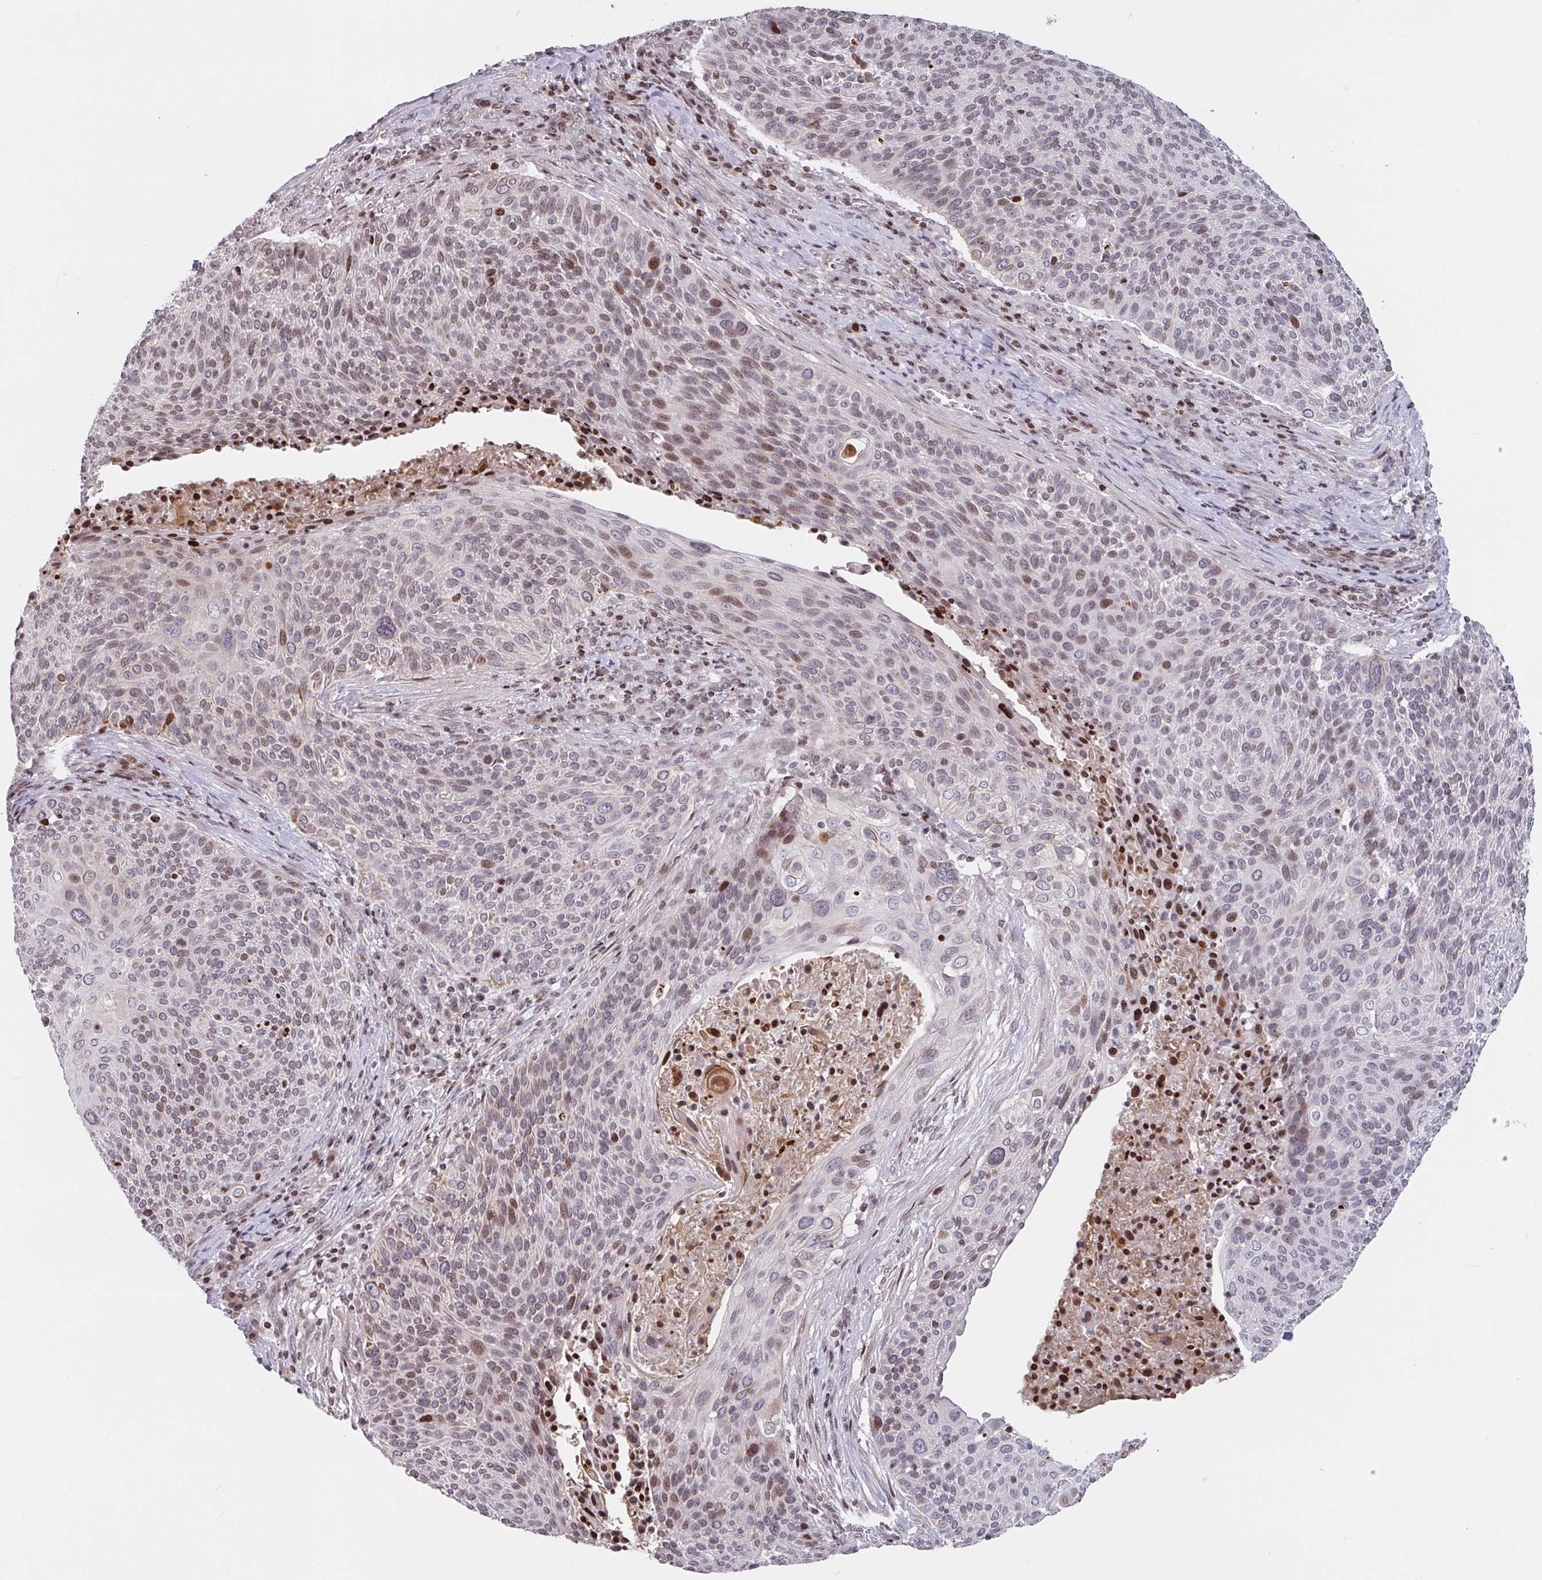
{"staining": {"intensity": "moderate", "quantity": "<25%", "location": "nuclear"}, "tissue": "cervical cancer", "cell_type": "Tumor cells", "image_type": "cancer", "snomed": [{"axis": "morphology", "description": "Squamous cell carcinoma, NOS"}, {"axis": "topography", "description": "Cervix"}], "caption": "Immunohistochemistry of cervical cancer exhibits low levels of moderate nuclear staining in about <25% of tumor cells.", "gene": "PCDHB8", "patient": {"sex": "female", "age": 31}}